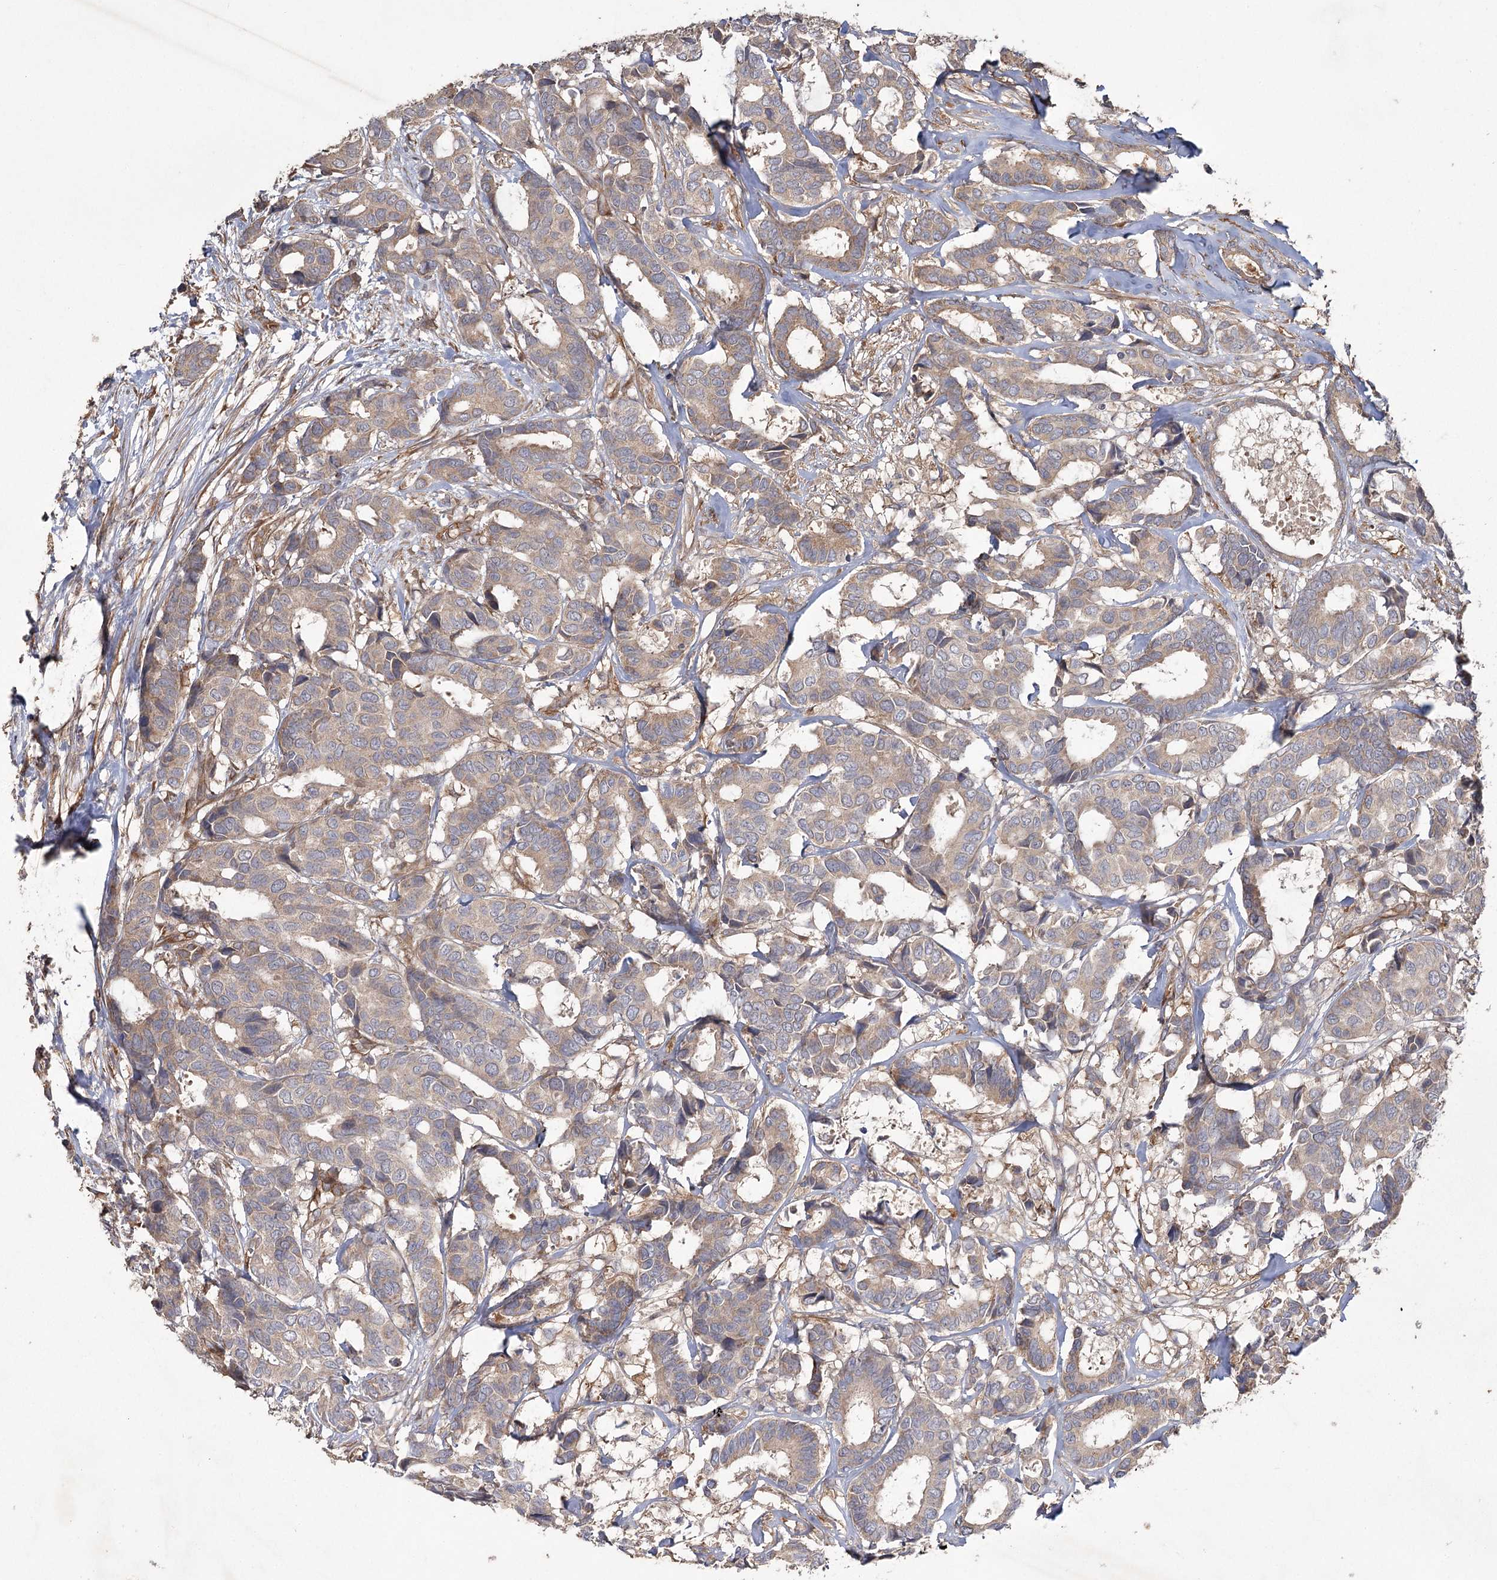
{"staining": {"intensity": "weak", "quantity": "25%-75%", "location": "cytoplasmic/membranous"}, "tissue": "breast cancer", "cell_type": "Tumor cells", "image_type": "cancer", "snomed": [{"axis": "morphology", "description": "Duct carcinoma"}, {"axis": "topography", "description": "Breast"}], "caption": "This is an image of immunohistochemistry staining of intraductal carcinoma (breast), which shows weak staining in the cytoplasmic/membranous of tumor cells.", "gene": "RIN2", "patient": {"sex": "female", "age": 87}}